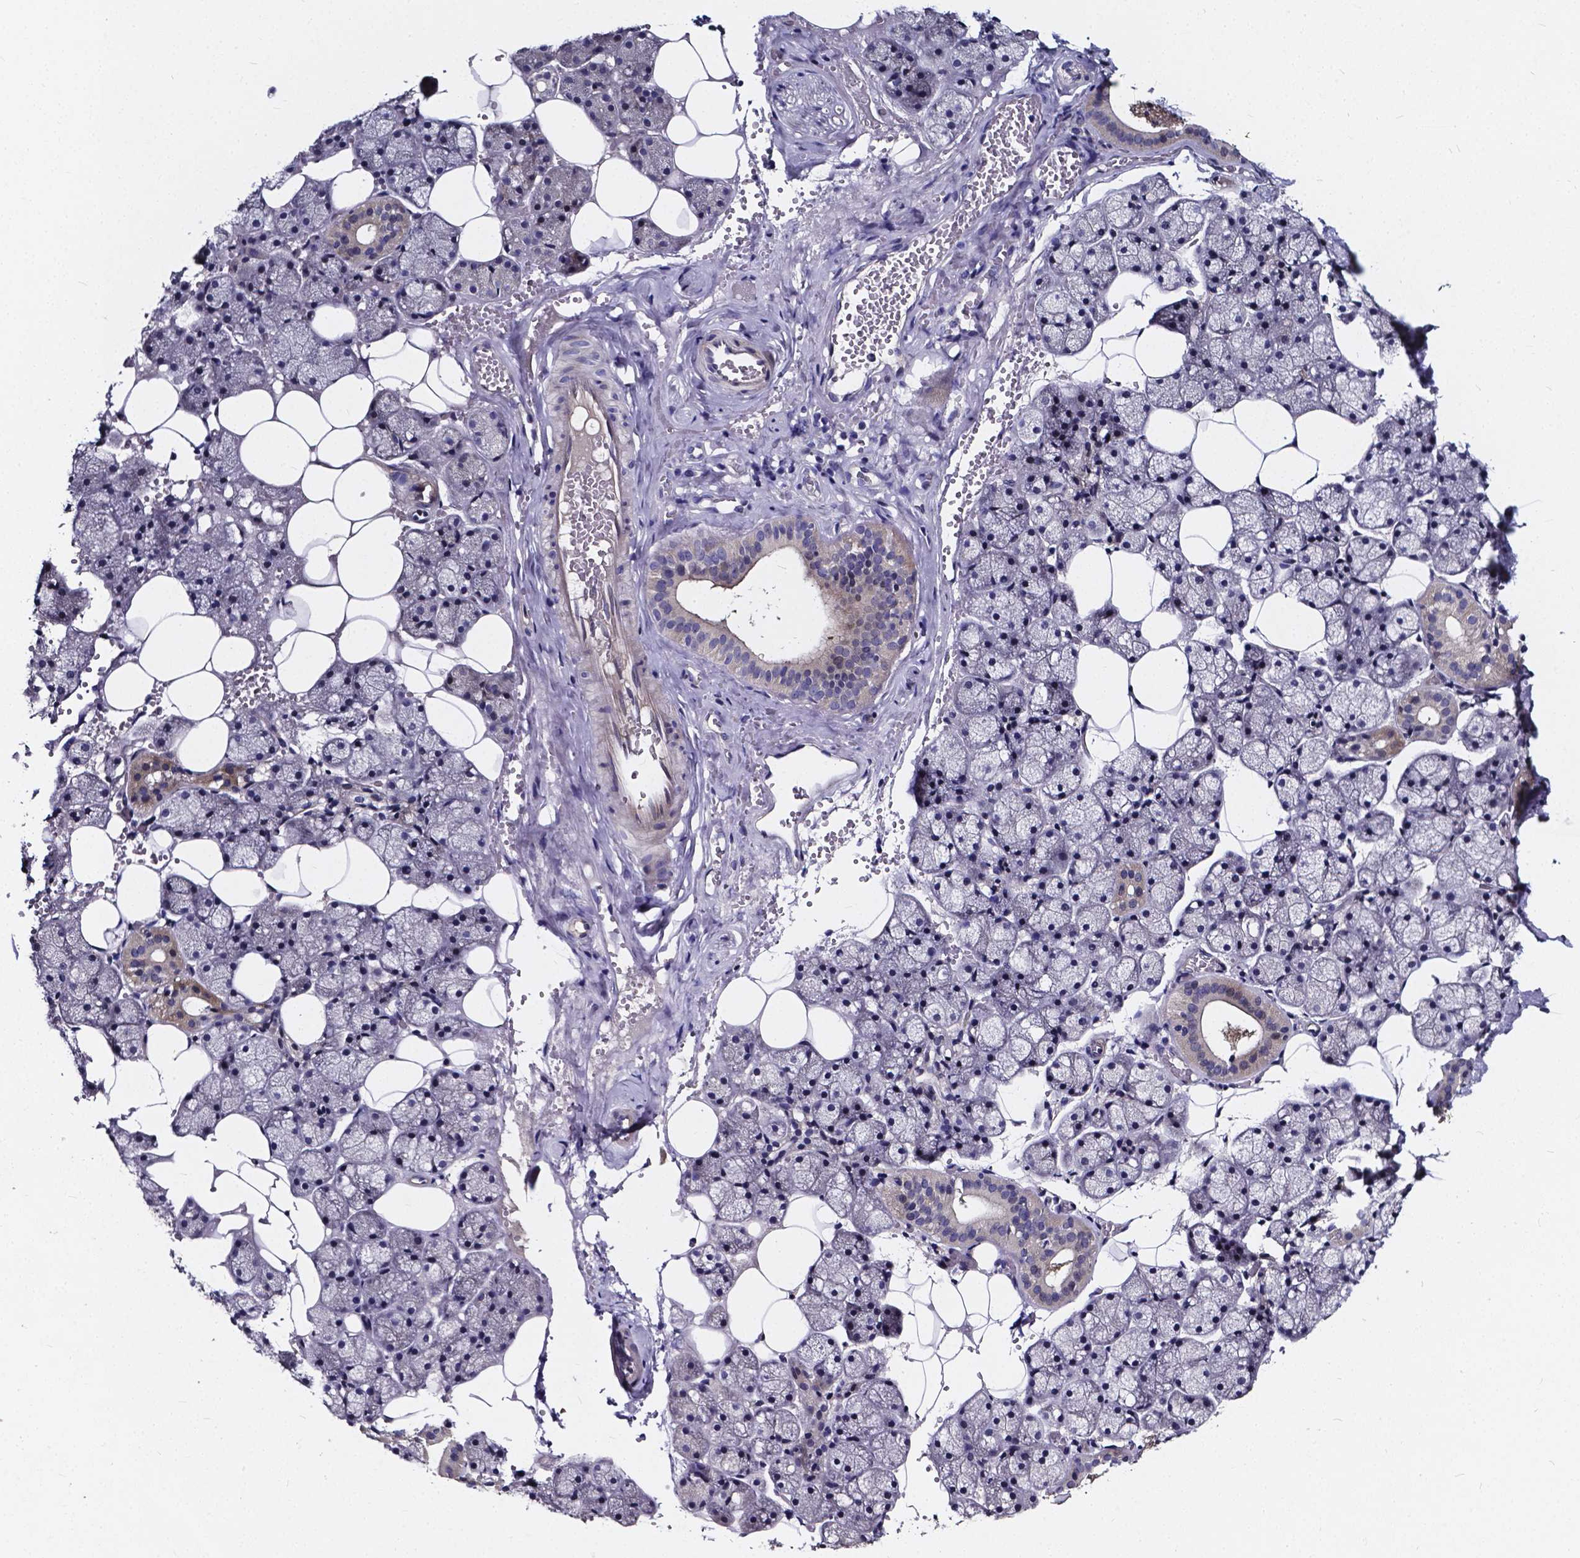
{"staining": {"intensity": "weak", "quantity": "<25%", "location": "cytoplasmic/membranous"}, "tissue": "salivary gland", "cell_type": "Glandular cells", "image_type": "normal", "snomed": [{"axis": "morphology", "description": "Normal tissue, NOS"}, {"axis": "topography", "description": "Salivary gland"}], "caption": "Immunohistochemistry photomicrograph of normal salivary gland stained for a protein (brown), which shows no staining in glandular cells.", "gene": "SOWAHA", "patient": {"sex": "male", "age": 38}}